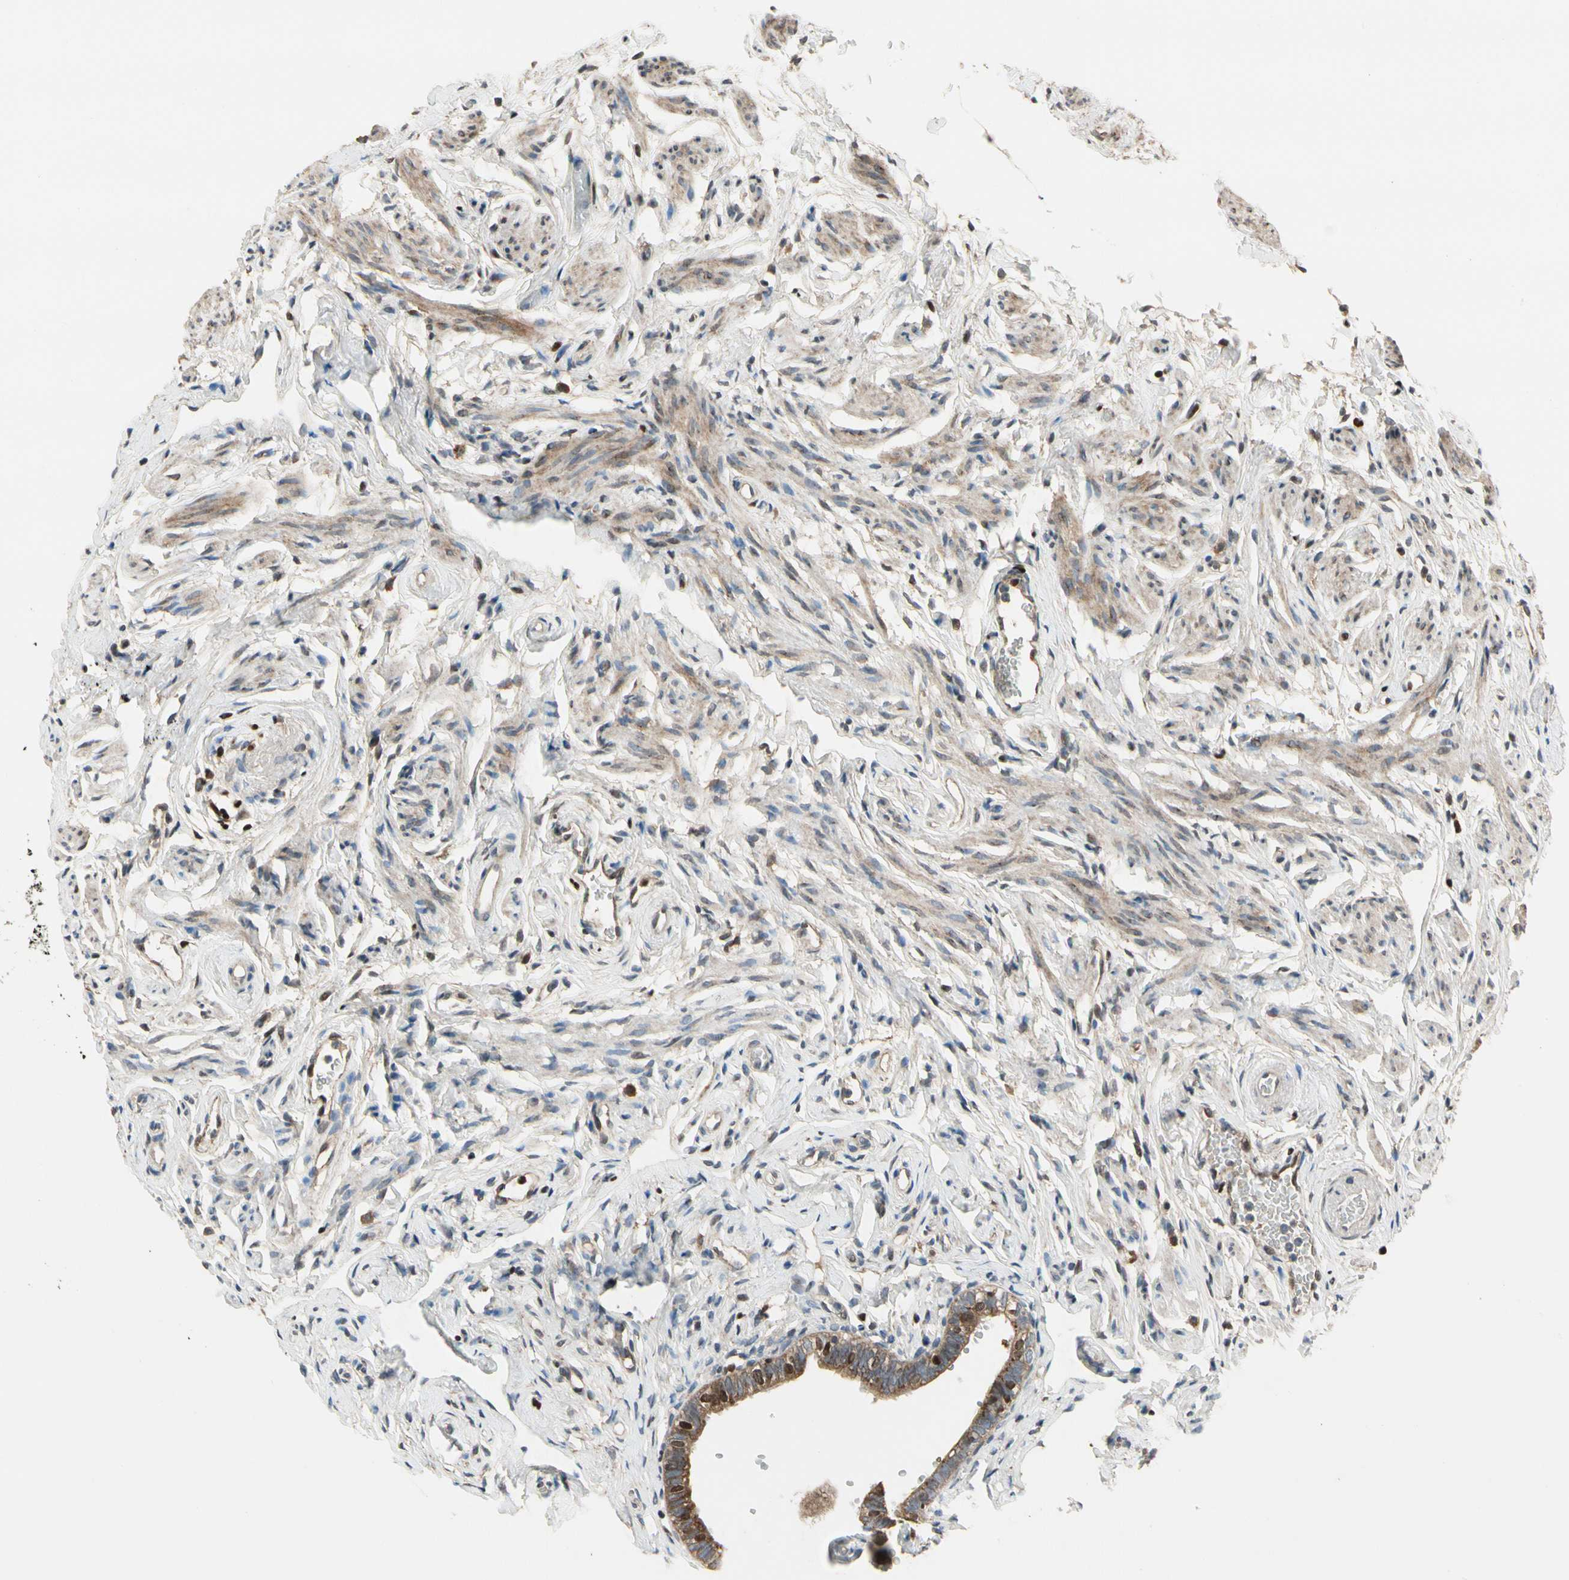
{"staining": {"intensity": "moderate", "quantity": "25%-75%", "location": "cytoplasmic/membranous,nuclear"}, "tissue": "fallopian tube", "cell_type": "Glandular cells", "image_type": "normal", "snomed": [{"axis": "morphology", "description": "Normal tissue, NOS"}, {"axis": "topography", "description": "Fallopian tube"}], "caption": "Moderate cytoplasmic/membranous,nuclear positivity for a protein is appreciated in approximately 25%-75% of glandular cells of unremarkable fallopian tube using immunohistochemistry (IHC).", "gene": "CGREF1", "patient": {"sex": "female", "age": 71}}